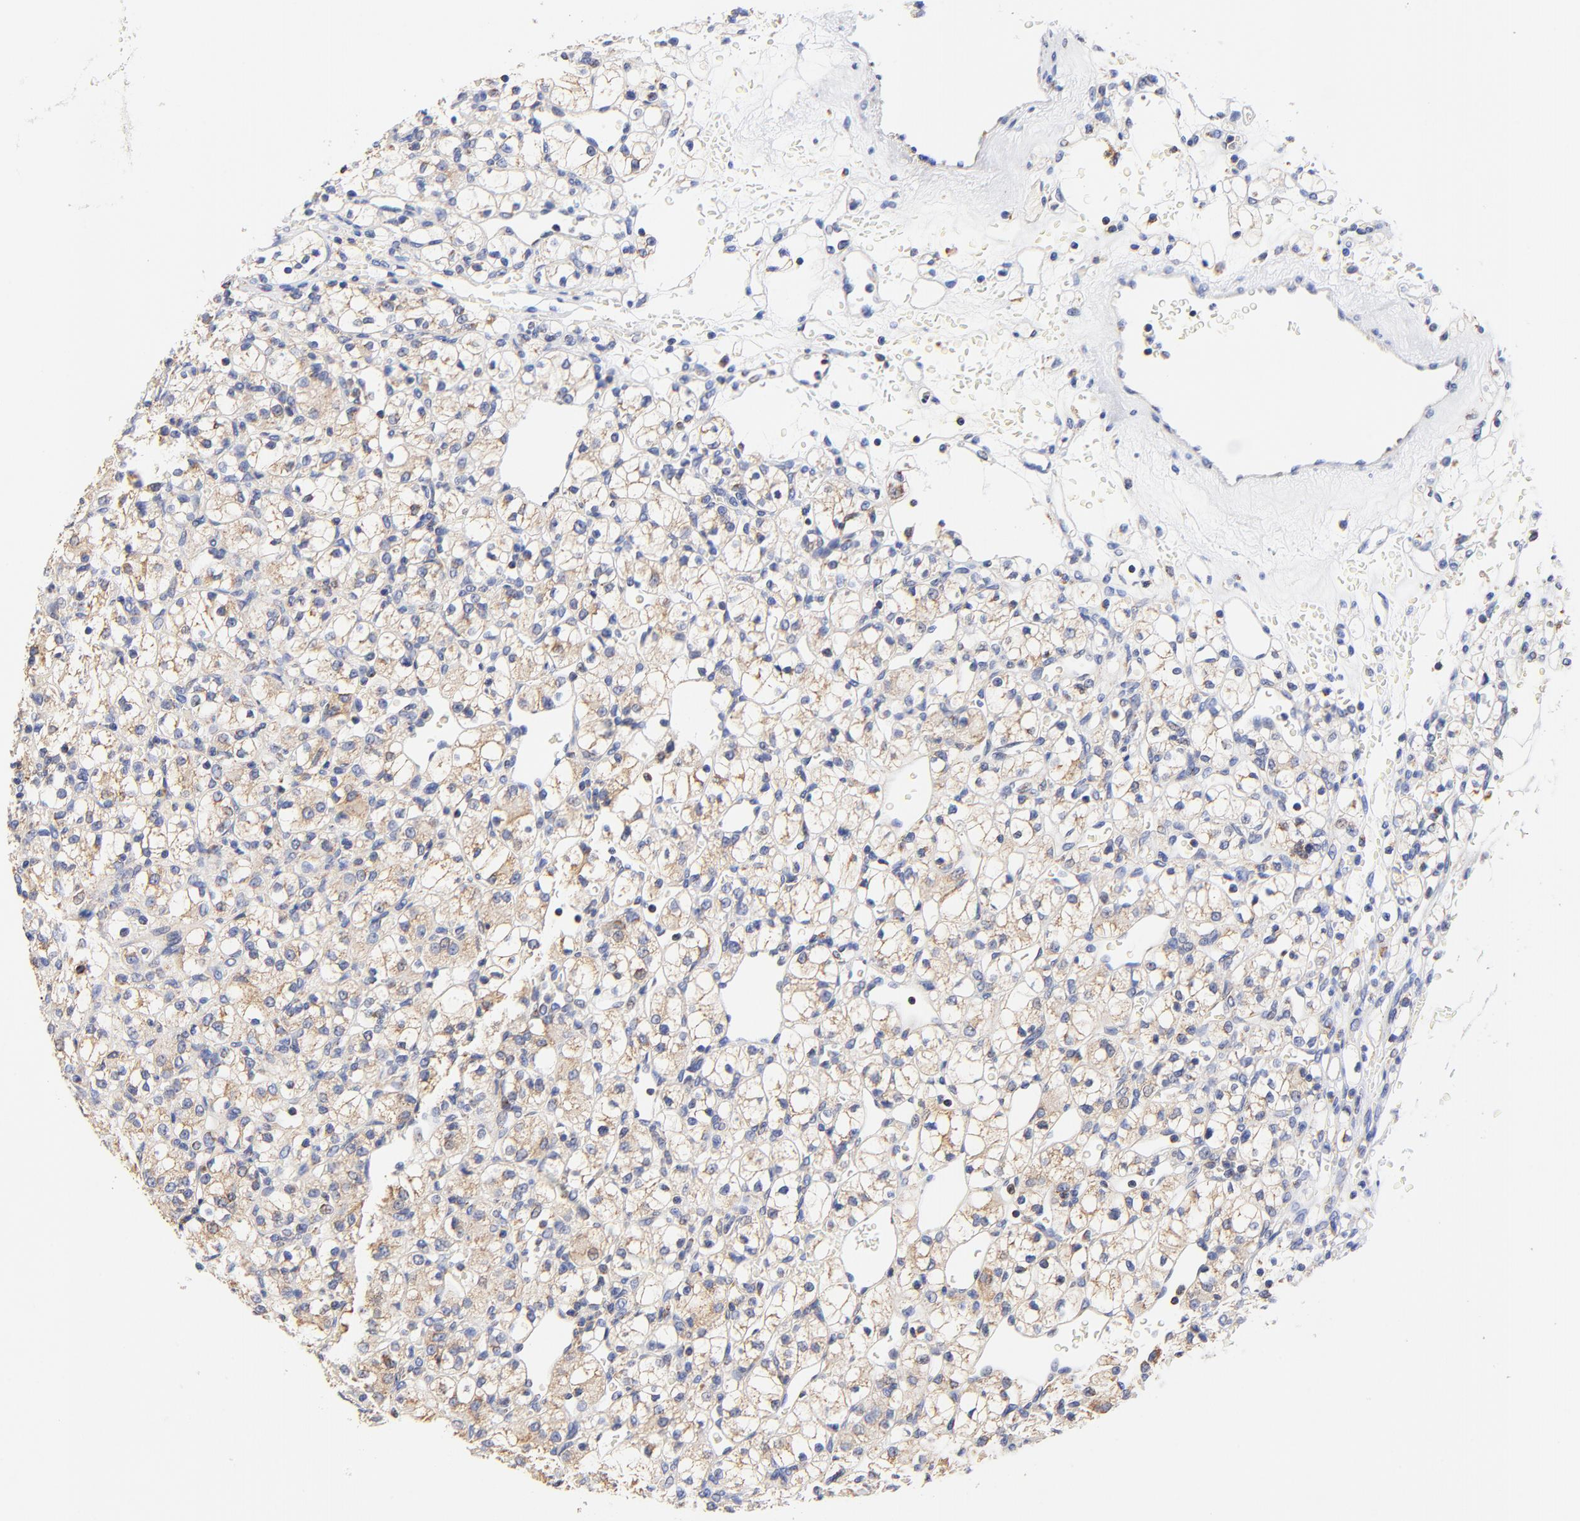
{"staining": {"intensity": "weak", "quantity": "25%-75%", "location": "cytoplasmic/membranous"}, "tissue": "renal cancer", "cell_type": "Tumor cells", "image_type": "cancer", "snomed": [{"axis": "morphology", "description": "Adenocarcinoma, NOS"}, {"axis": "topography", "description": "Kidney"}], "caption": "Immunohistochemistry (IHC) of renal cancer (adenocarcinoma) demonstrates low levels of weak cytoplasmic/membranous positivity in about 25%-75% of tumor cells.", "gene": "ATP5F1D", "patient": {"sex": "female", "age": 62}}